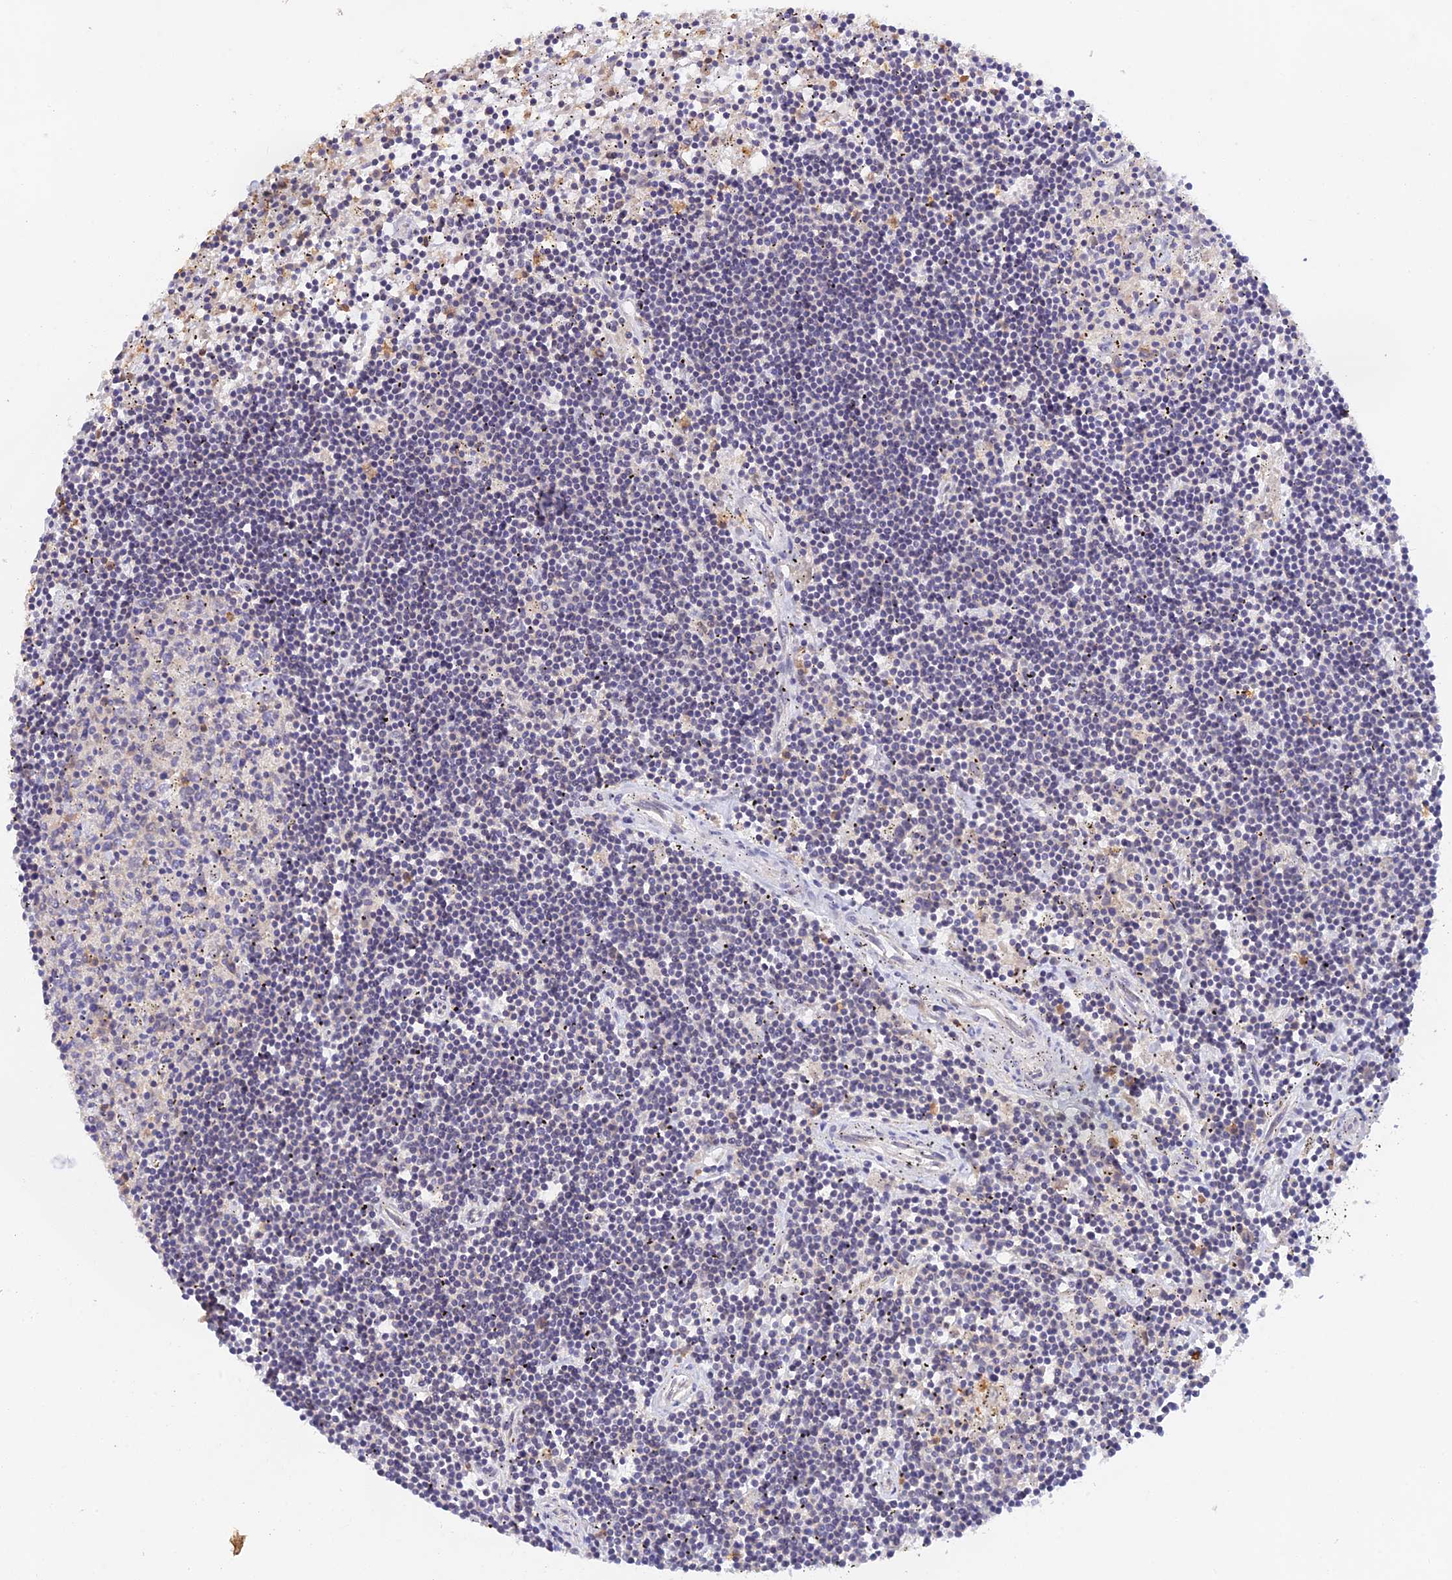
{"staining": {"intensity": "negative", "quantity": "none", "location": "none"}, "tissue": "lymphoma", "cell_type": "Tumor cells", "image_type": "cancer", "snomed": [{"axis": "morphology", "description": "Malignant lymphoma, non-Hodgkin's type, Low grade"}, {"axis": "topography", "description": "Spleen"}], "caption": "High power microscopy image of an immunohistochemistry (IHC) photomicrograph of lymphoma, revealing no significant positivity in tumor cells.", "gene": "PEX16", "patient": {"sex": "male", "age": 76}}